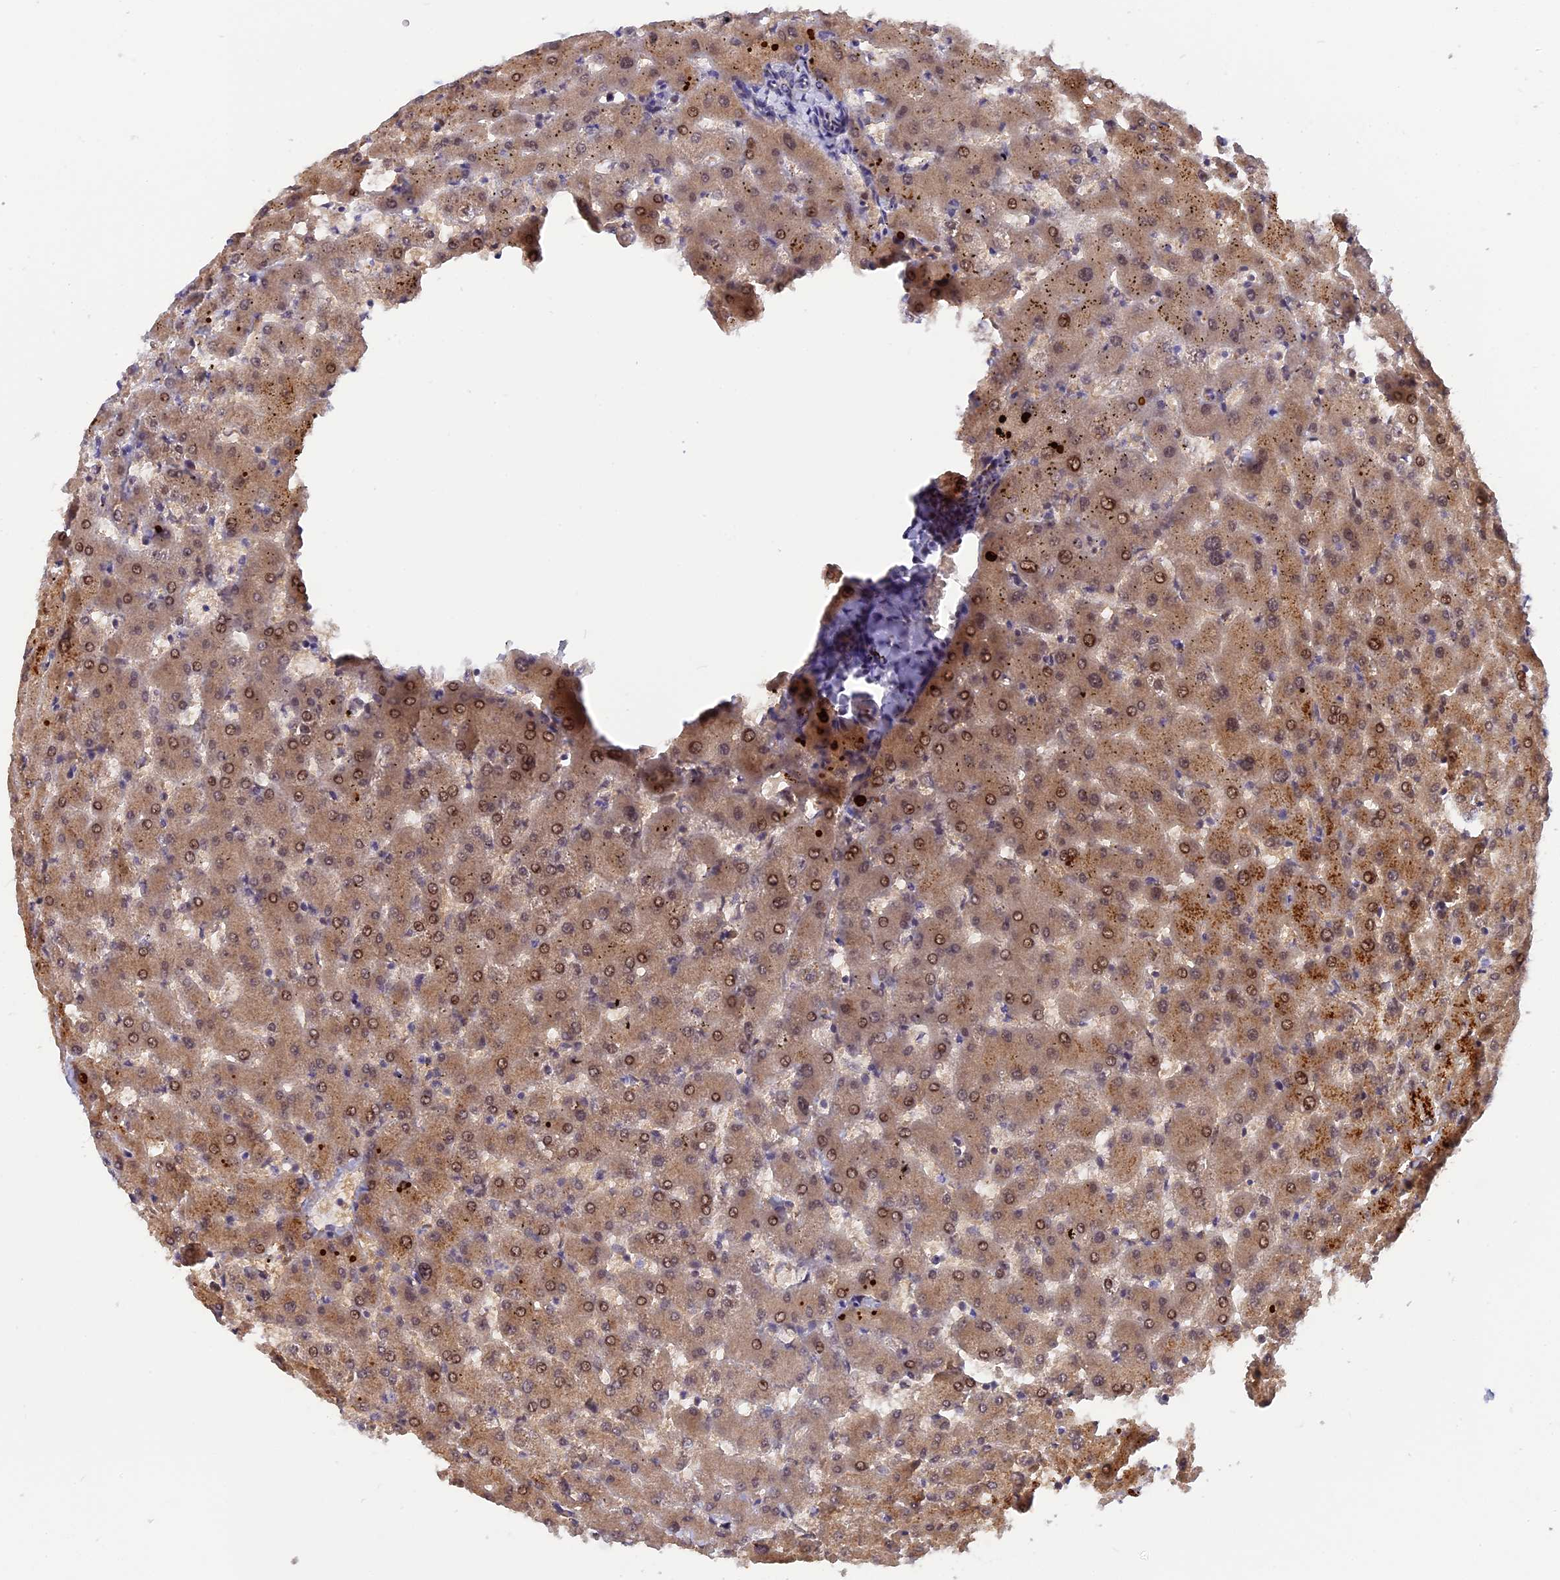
{"staining": {"intensity": "weak", "quantity": "25%-75%", "location": "cytoplasmic/membranous"}, "tissue": "liver", "cell_type": "Cholangiocytes", "image_type": "normal", "snomed": [{"axis": "morphology", "description": "Normal tissue, NOS"}, {"axis": "topography", "description": "Liver"}], "caption": "Weak cytoplasmic/membranous expression for a protein is appreciated in approximately 25%-75% of cholangiocytes of unremarkable liver using immunohistochemistry.", "gene": "POLR2C", "patient": {"sex": "female", "age": 63}}